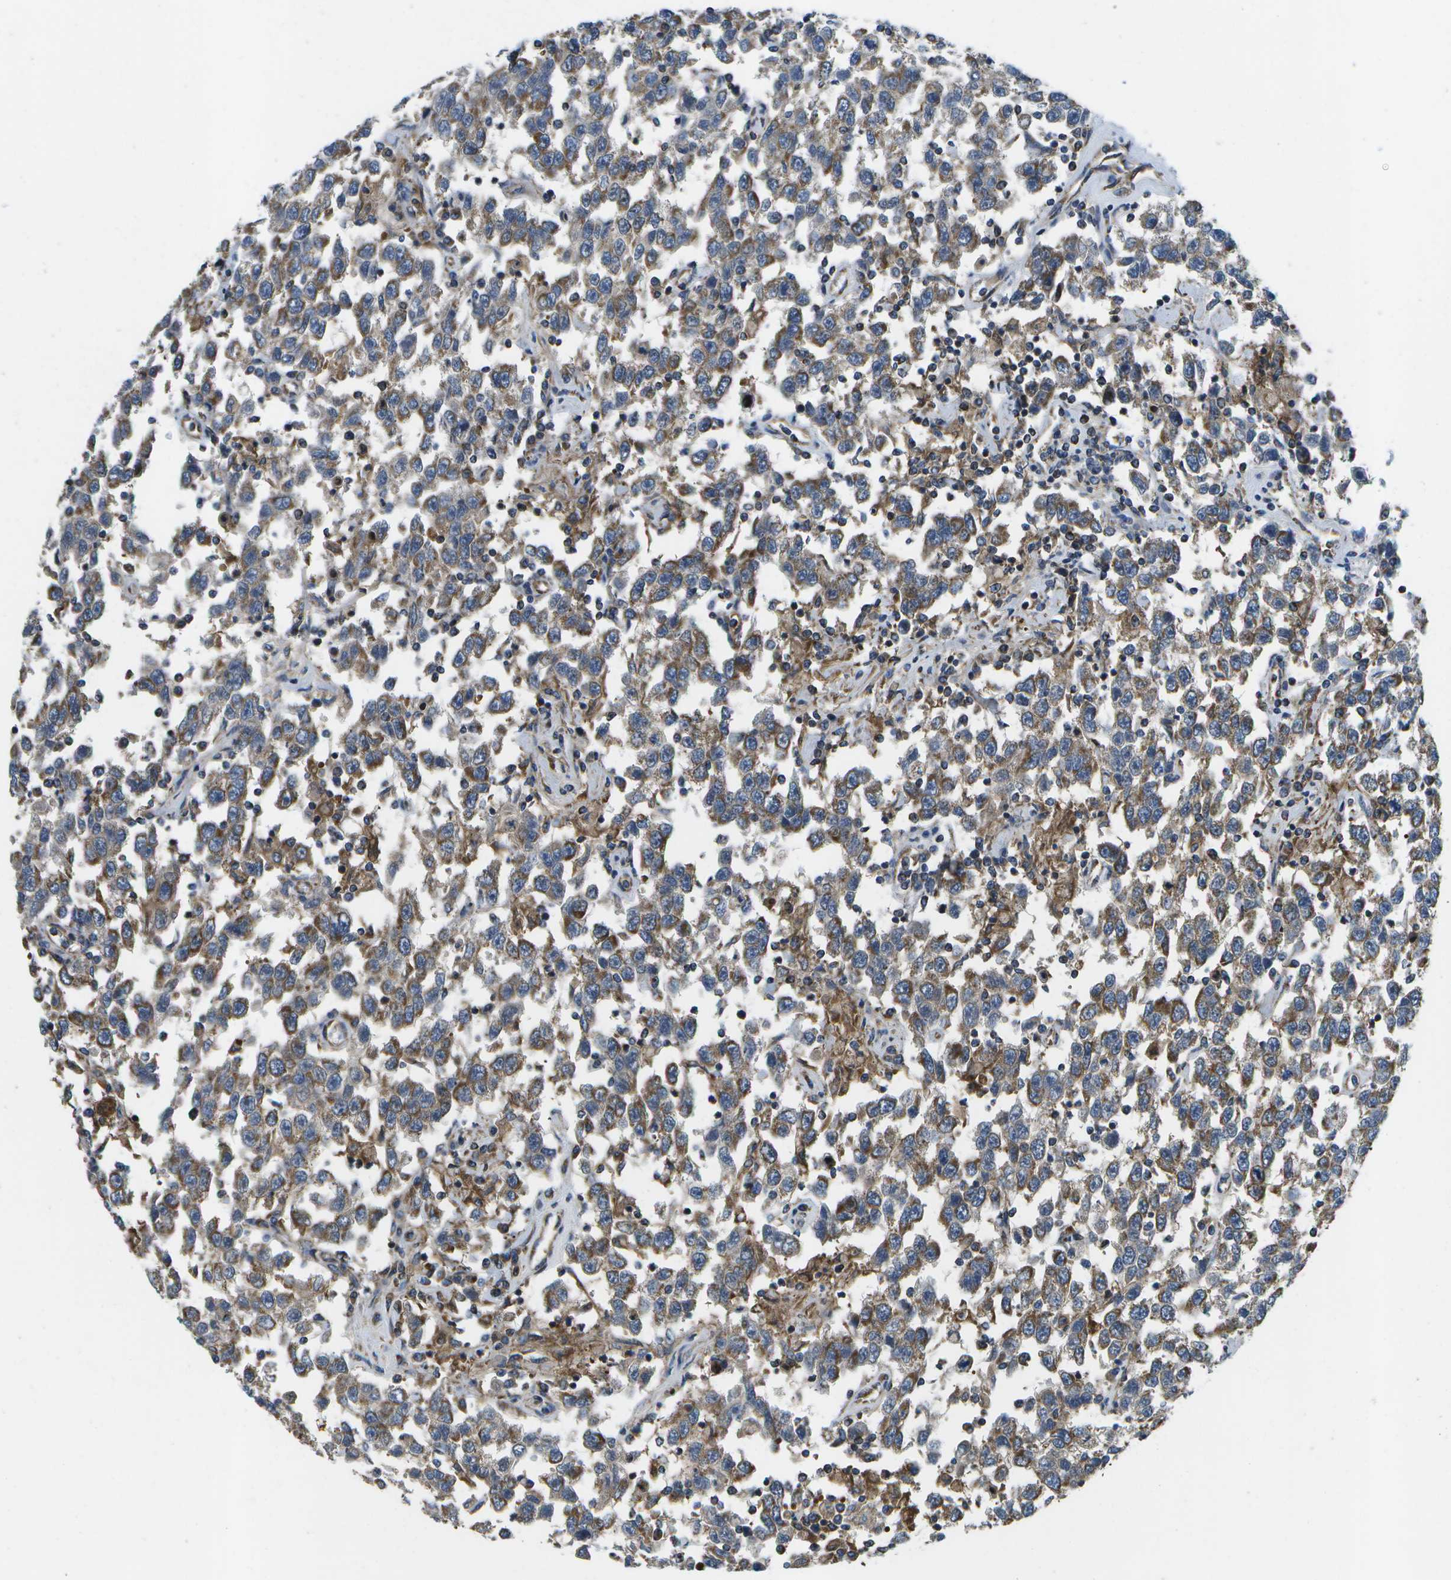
{"staining": {"intensity": "moderate", "quantity": ">75%", "location": "cytoplasmic/membranous"}, "tissue": "testis cancer", "cell_type": "Tumor cells", "image_type": "cancer", "snomed": [{"axis": "morphology", "description": "Seminoma, NOS"}, {"axis": "topography", "description": "Testis"}], "caption": "Testis cancer (seminoma) tissue demonstrates moderate cytoplasmic/membranous staining in approximately >75% of tumor cells", "gene": "MVK", "patient": {"sex": "male", "age": 41}}